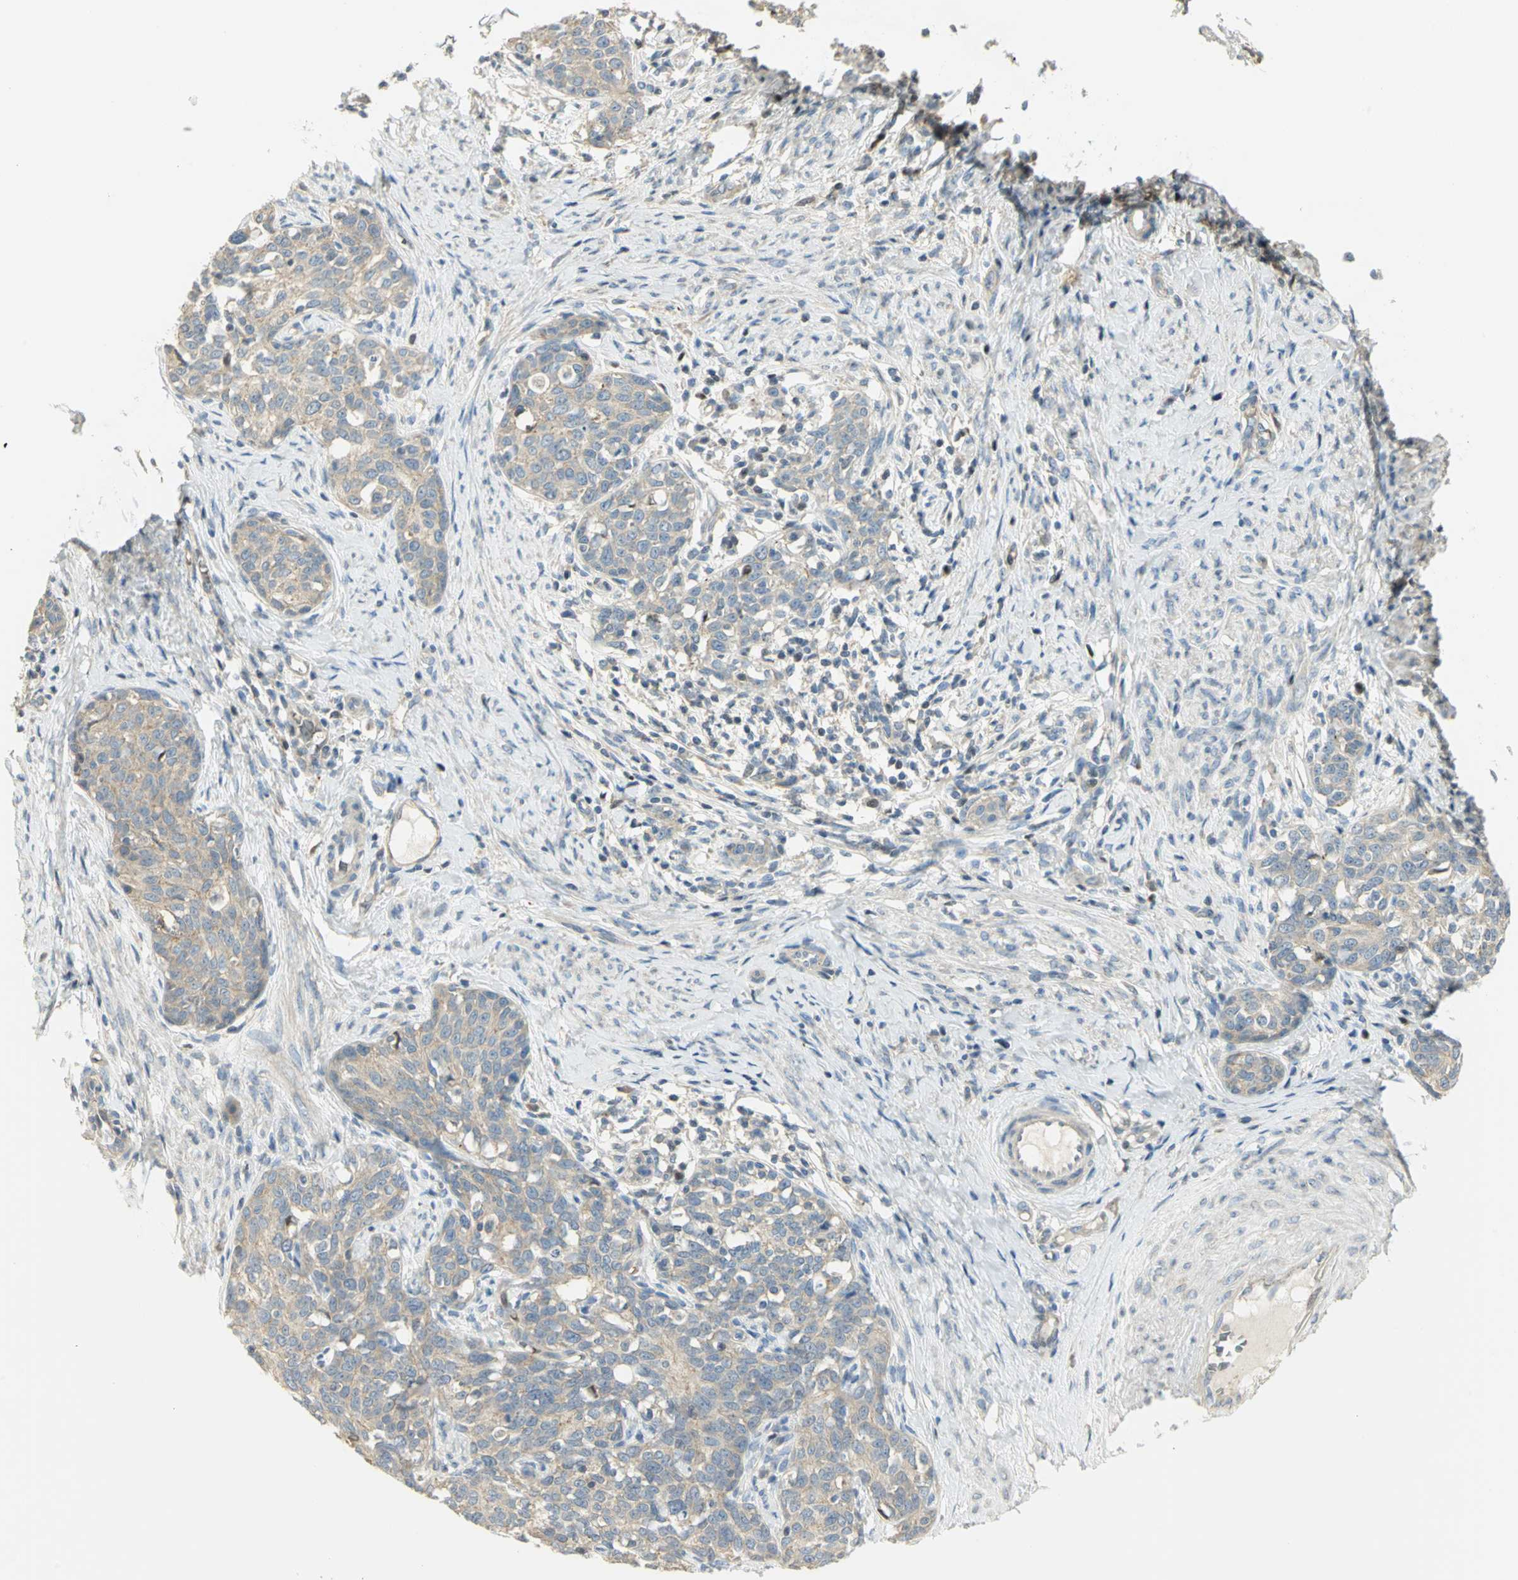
{"staining": {"intensity": "weak", "quantity": ">75%", "location": "cytoplasmic/membranous"}, "tissue": "cervical cancer", "cell_type": "Tumor cells", "image_type": "cancer", "snomed": [{"axis": "morphology", "description": "Squamous cell carcinoma, NOS"}, {"axis": "morphology", "description": "Adenocarcinoma, NOS"}, {"axis": "topography", "description": "Cervix"}], "caption": "Tumor cells reveal low levels of weak cytoplasmic/membranous positivity in about >75% of cells in cervical cancer. (DAB (3,3'-diaminobenzidine) IHC with brightfield microscopy, high magnification).", "gene": "ANK1", "patient": {"sex": "female", "age": 52}}